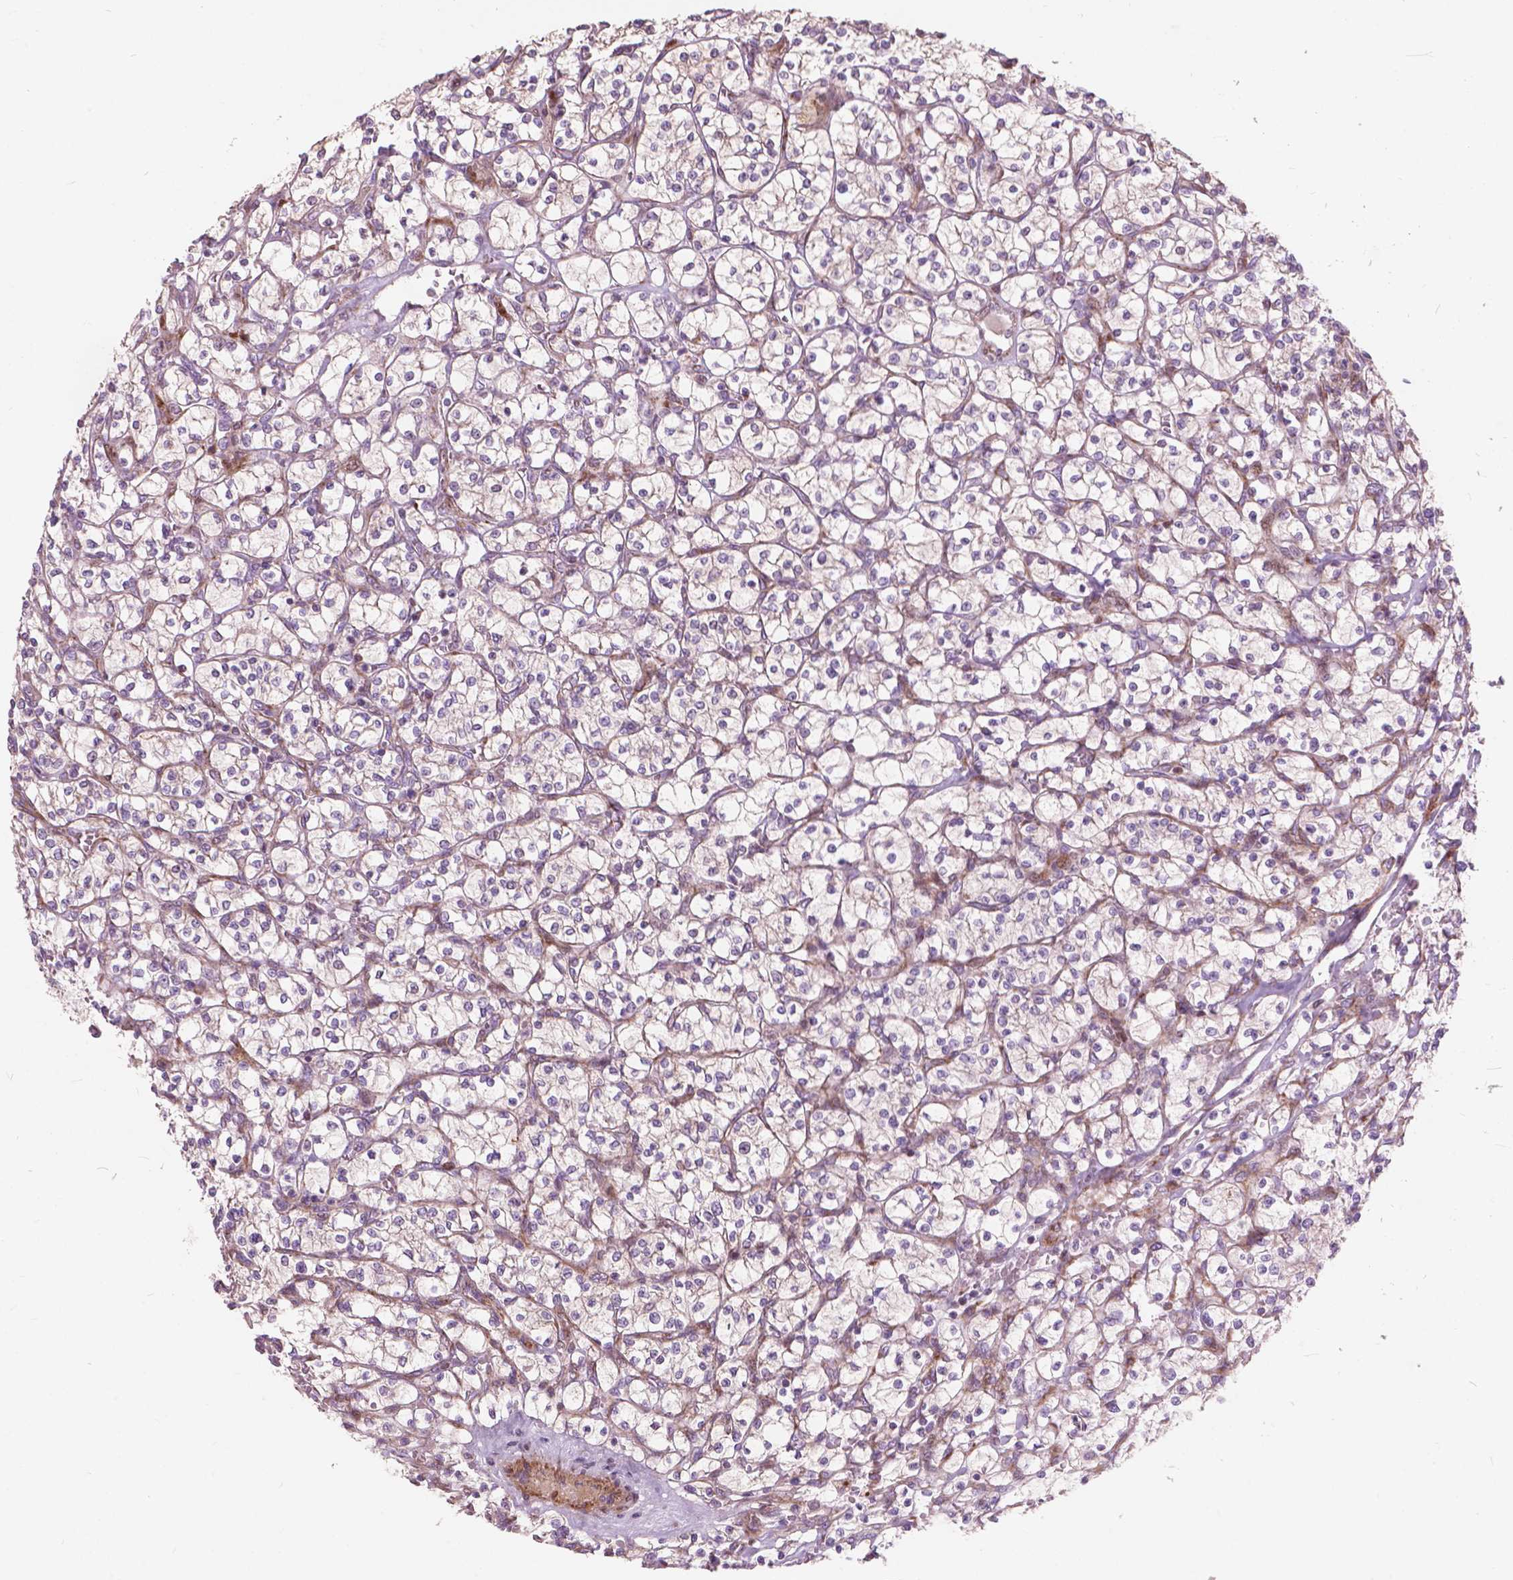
{"staining": {"intensity": "weak", "quantity": "25%-75%", "location": "cytoplasmic/membranous"}, "tissue": "renal cancer", "cell_type": "Tumor cells", "image_type": "cancer", "snomed": [{"axis": "morphology", "description": "Adenocarcinoma, NOS"}, {"axis": "topography", "description": "Kidney"}], "caption": "The histopathology image demonstrates a brown stain indicating the presence of a protein in the cytoplasmic/membranous of tumor cells in adenocarcinoma (renal).", "gene": "MORN1", "patient": {"sex": "female", "age": 64}}